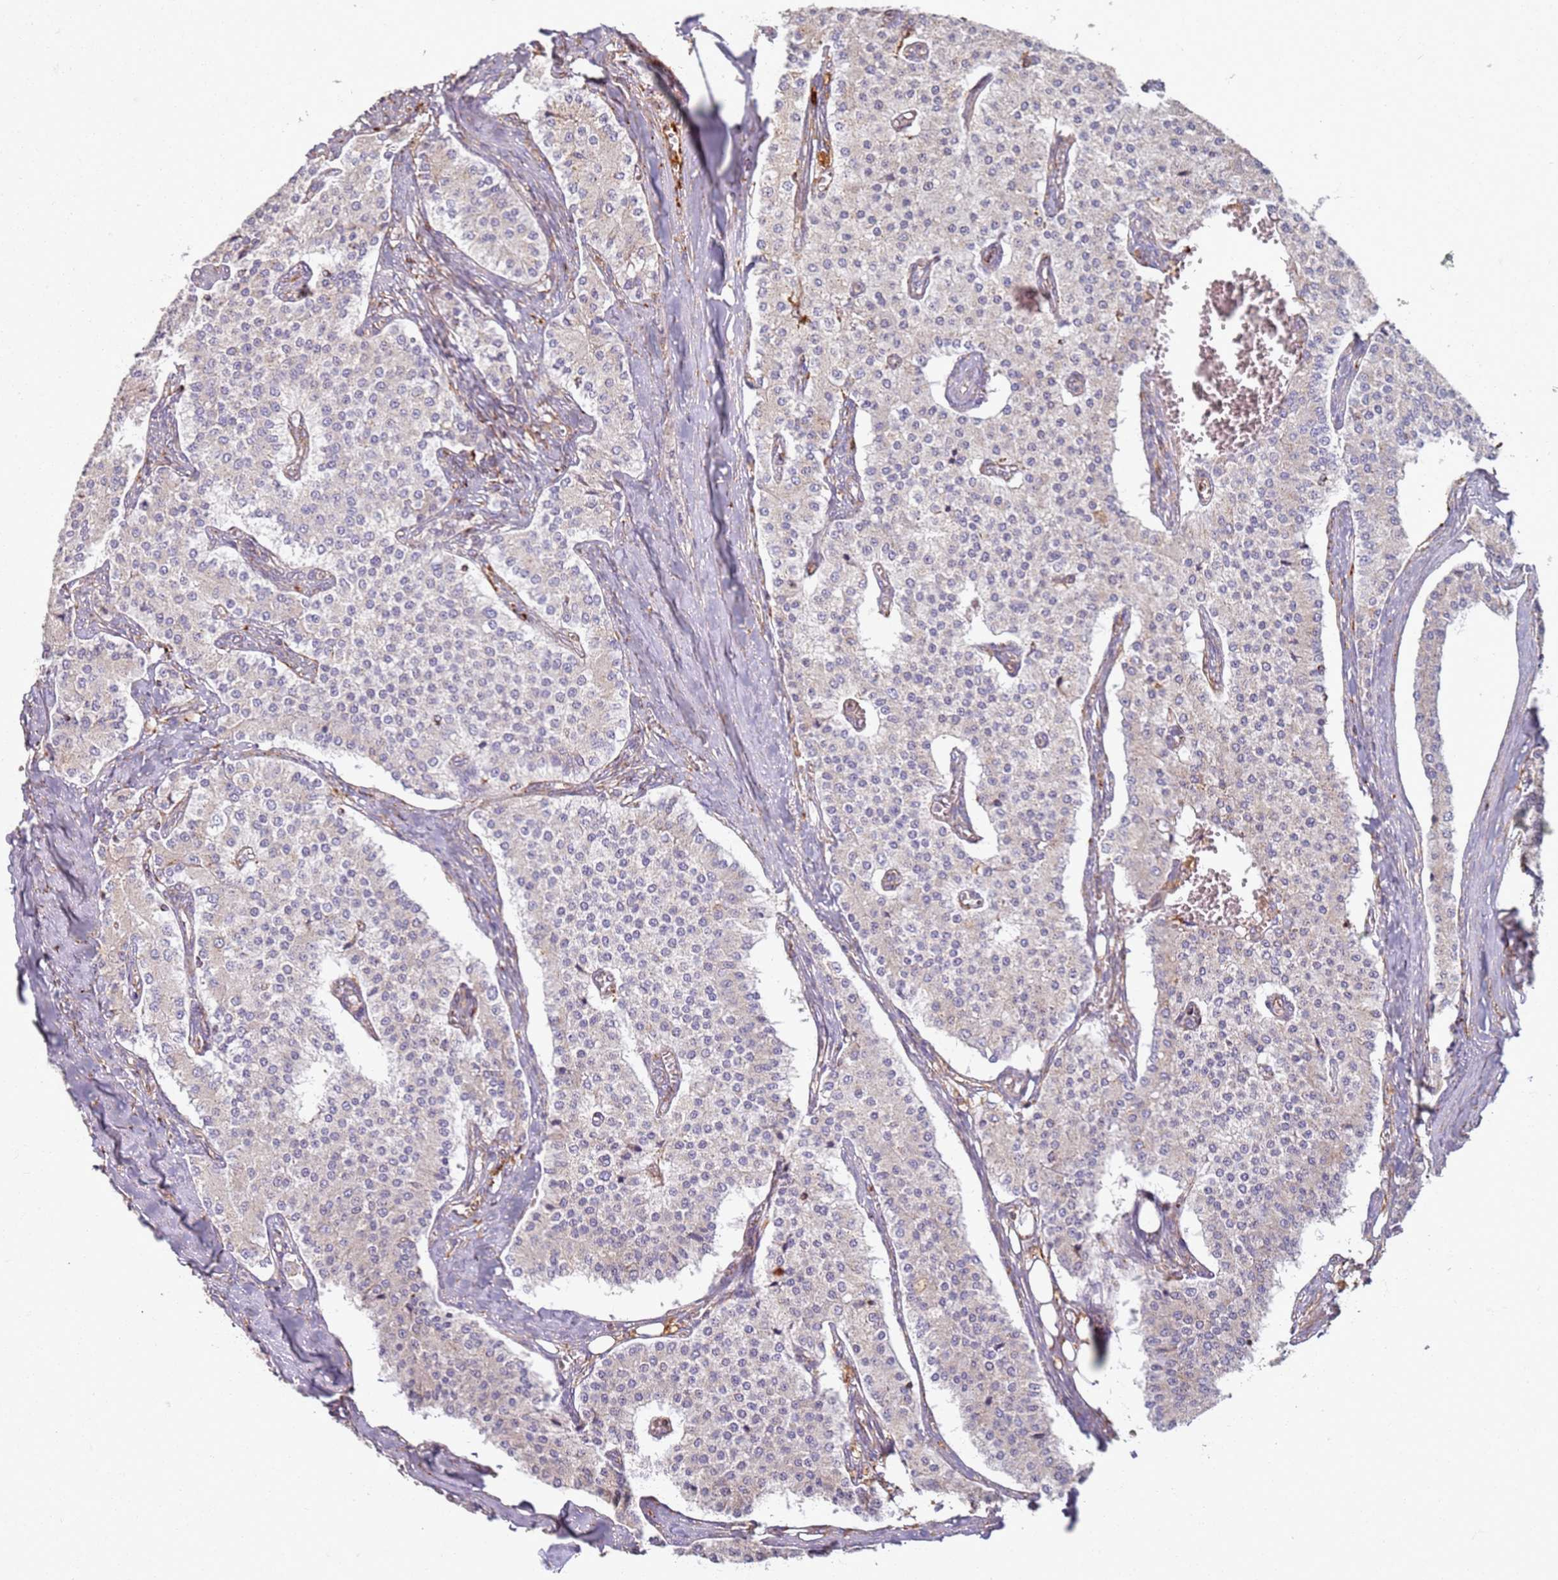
{"staining": {"intensity": "negative", "quantity": "none", "location": "none"}, "tissue": "carcinoid", "cell_type": "Tumor cells", "image_type": "cancer", "snomed": [{"axis": "morphology", "description": "Carcinoid, malignant, NOS"}, {"axis": "topography", "description": "Colon"}], "caption": "Immunohistochemistry (IHC) of malignant carcinoid shows no positivity in tumor cells. (Stains: DAB (3,3'-diaminobenzidine) immunohistochemistry (IHC) with hematoxylin counter stain, Microscopy: brightfield microscopy at high magnification).", "gene": "PROKR2", "patient": {"sex": "female", "age": 52}}